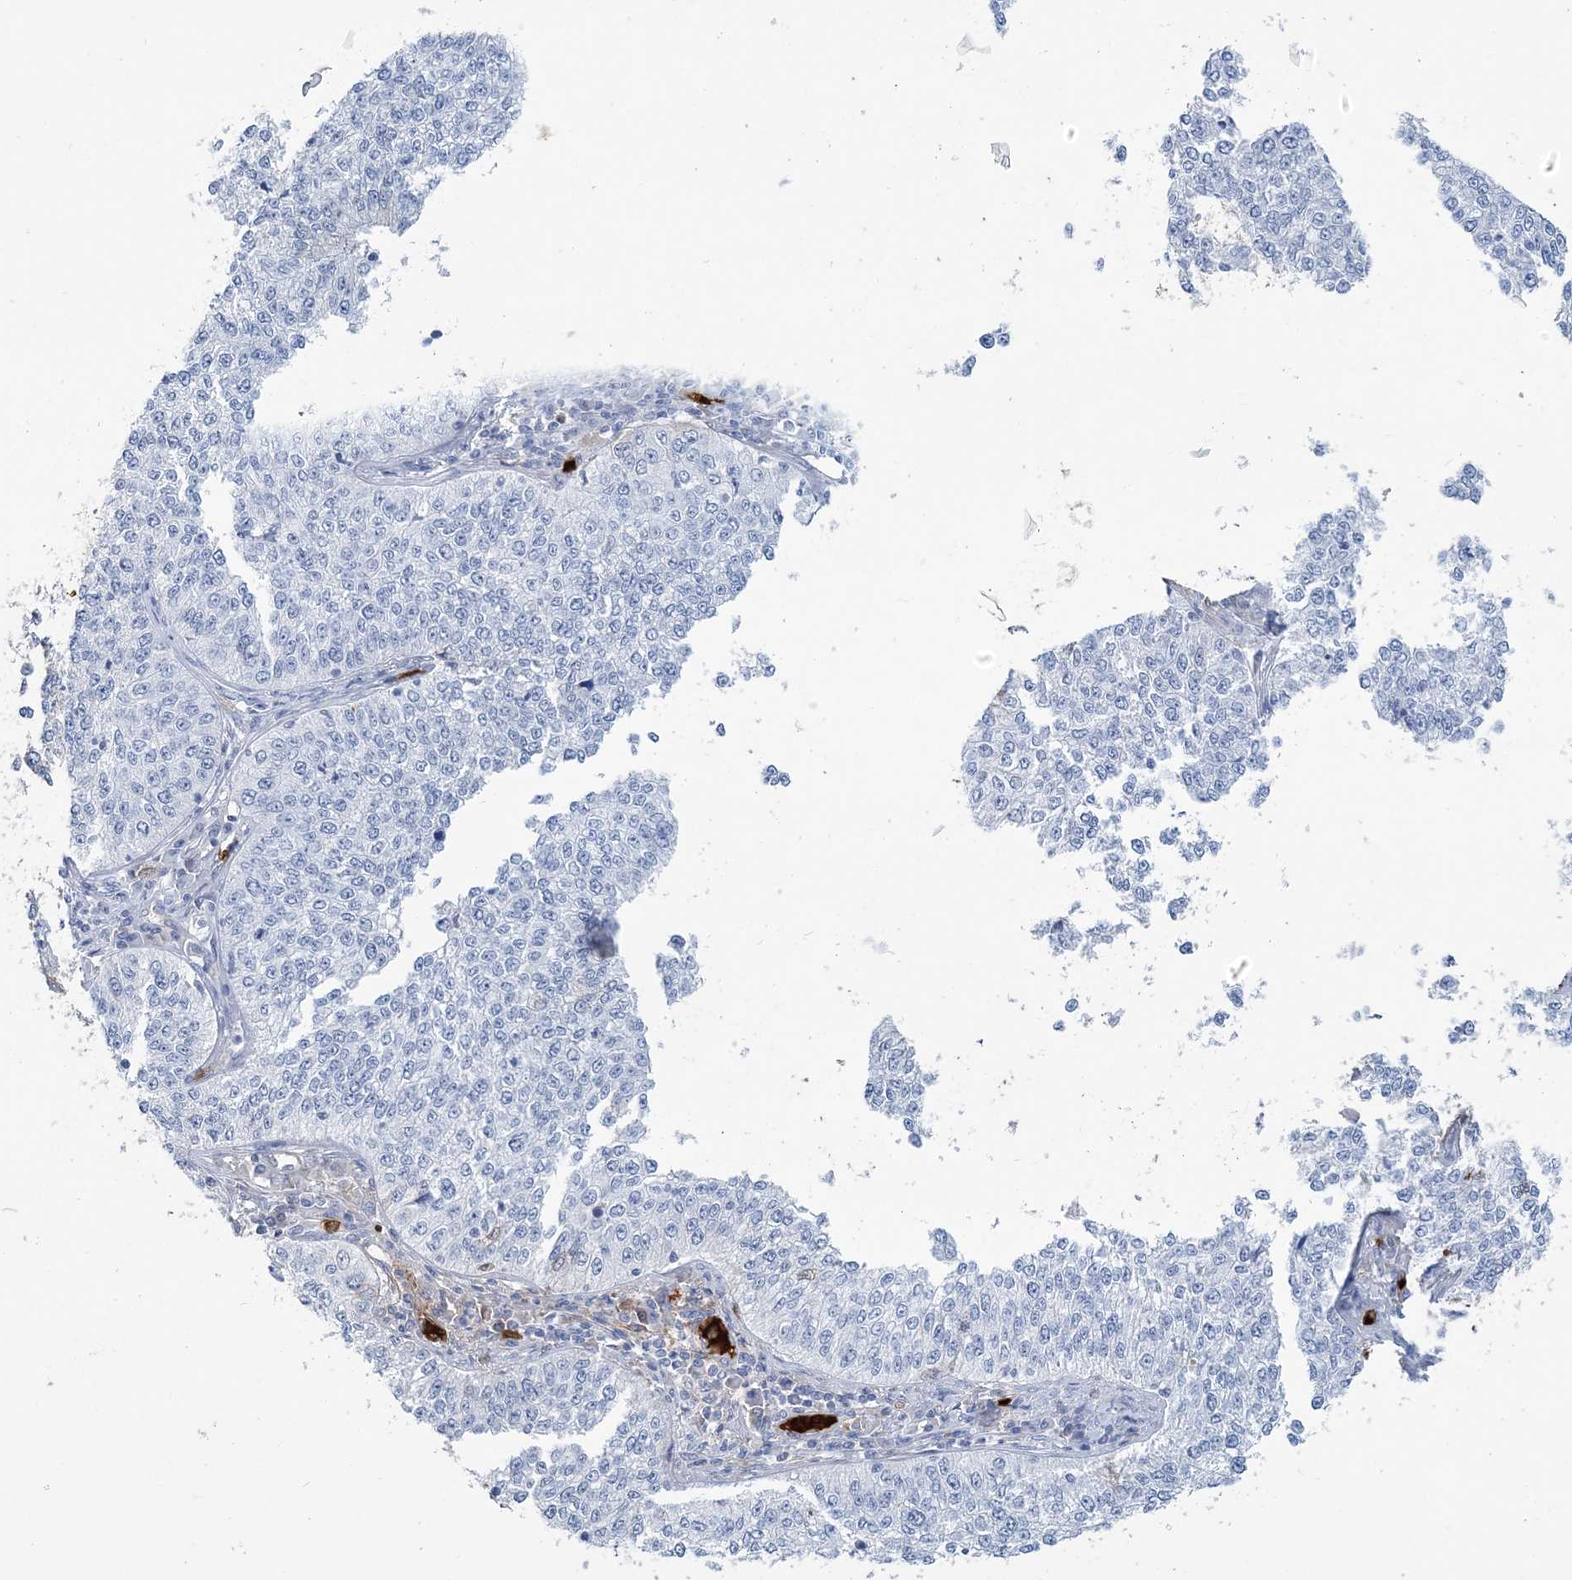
{"staining": {"intensity": "negative", "quantity": "none", "location": "none"}, "tissue": "cervical cancer", "cell_type": "Tumor cells", "image_type": "cancer", "snomed": [{"axis": "morphology", "description": "Squamous cell carcinoma, NOS"}, {"axis": "topography", "description": "Cervix"}], "caption": "An image of human cervical cancer (squamous cell carcinoma) is negative for staining in tumor cells.", "gene": "HBD", "patient": {"sex": "female", "age": 35}}